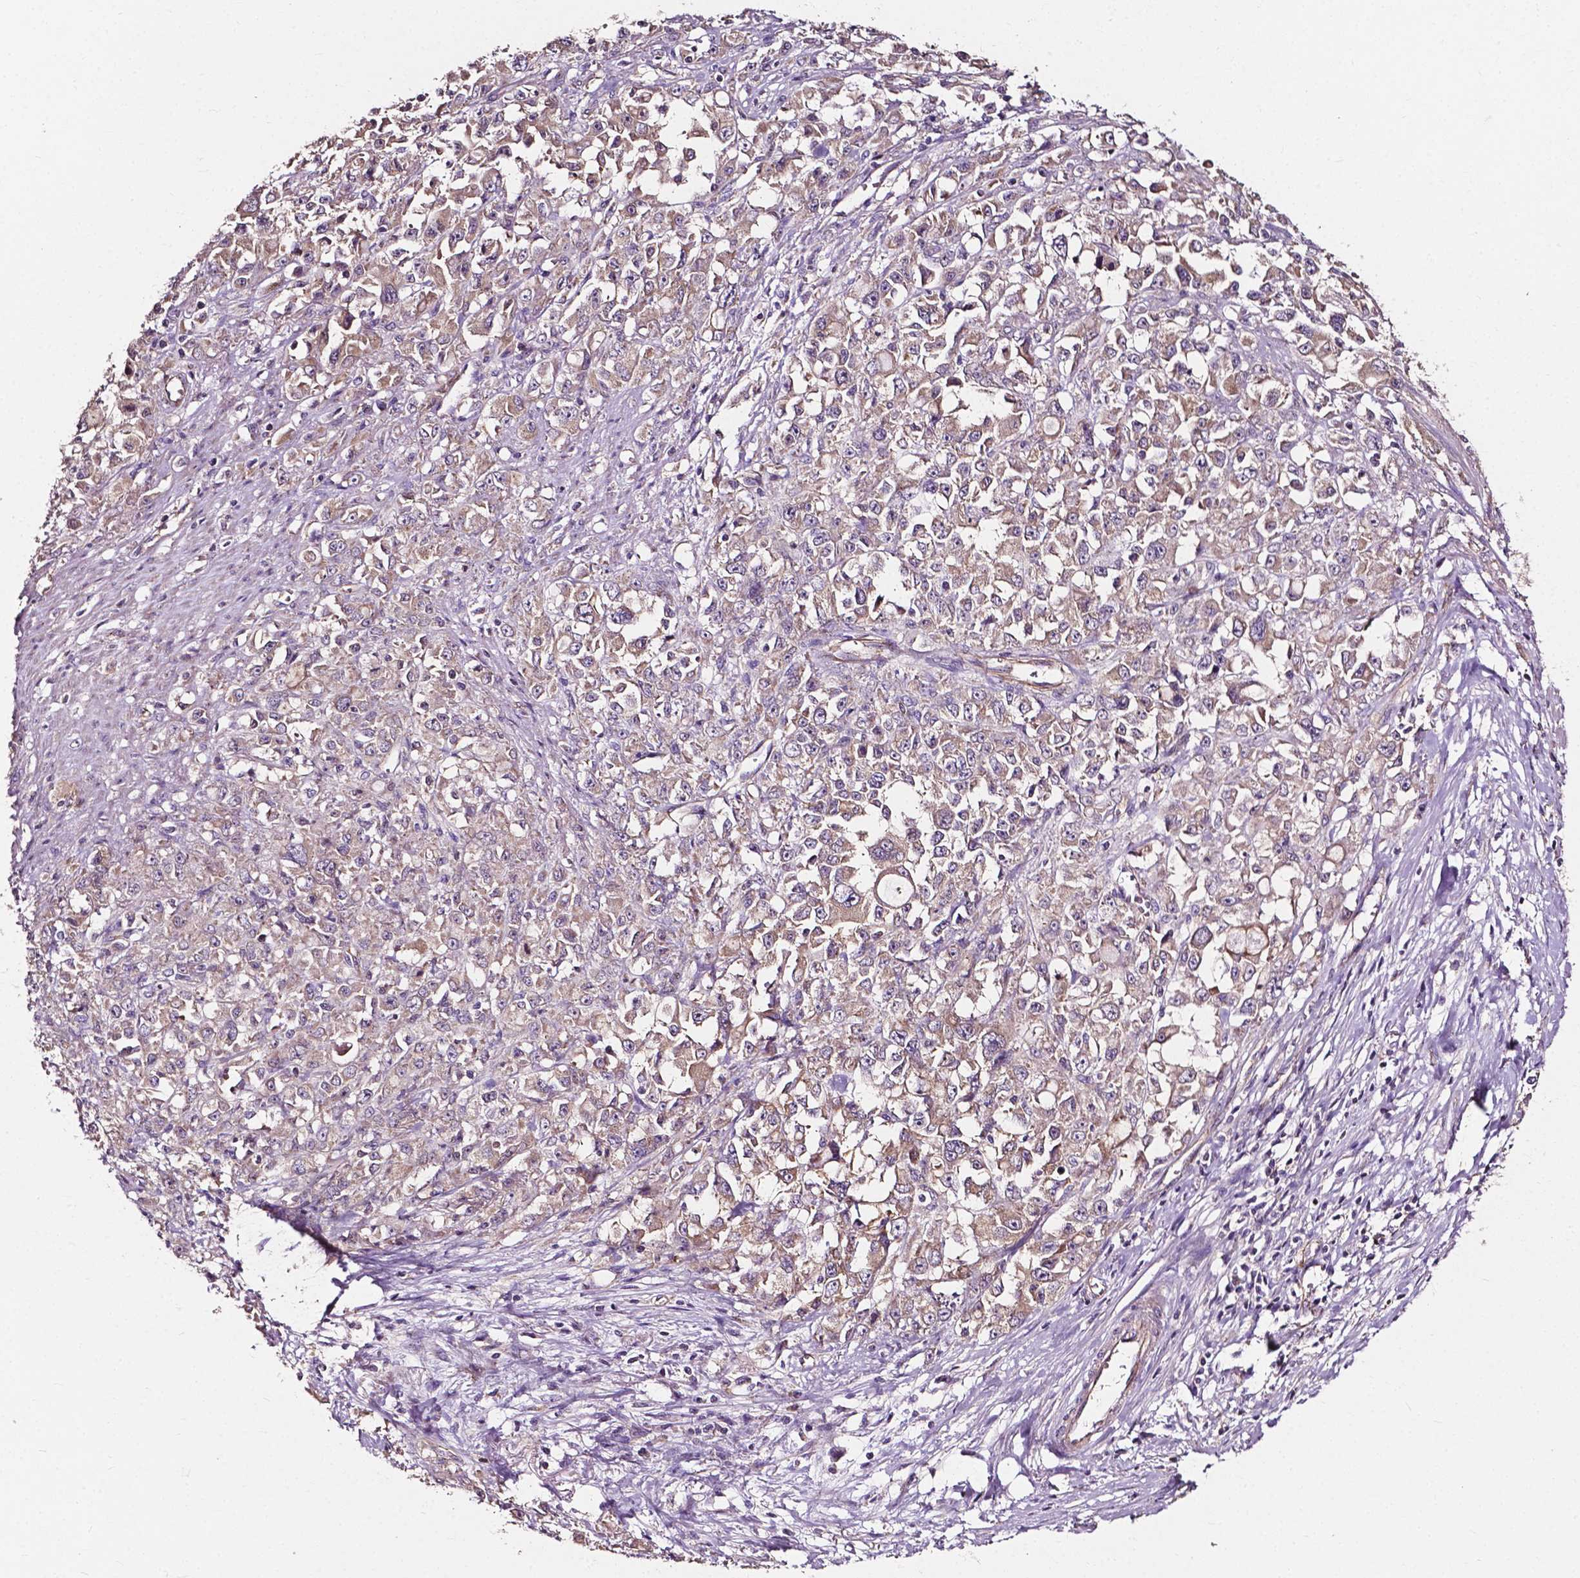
{"staining": {"intensity": "weak", "quantity": ">75%", "location": "cytoplasmic/membranous"}, "tissue": "stomach cancer", "cell_type": "Tumor cells", "image_type": "cancer", "snomed": [{"axis": "morphology", "description": "Adenocarcinoma, NOS"}, {"axis": "topography", "description": "Stomach"}], "caption": "Brown immunohistochemical staining in human stomach adenocarcinoma exhibits weak cytoplasmic/membranous expression in approximately >75% of tumor cells.", "gene": "ATG16L1", "patient": {"sex": "female", "age": 76}}